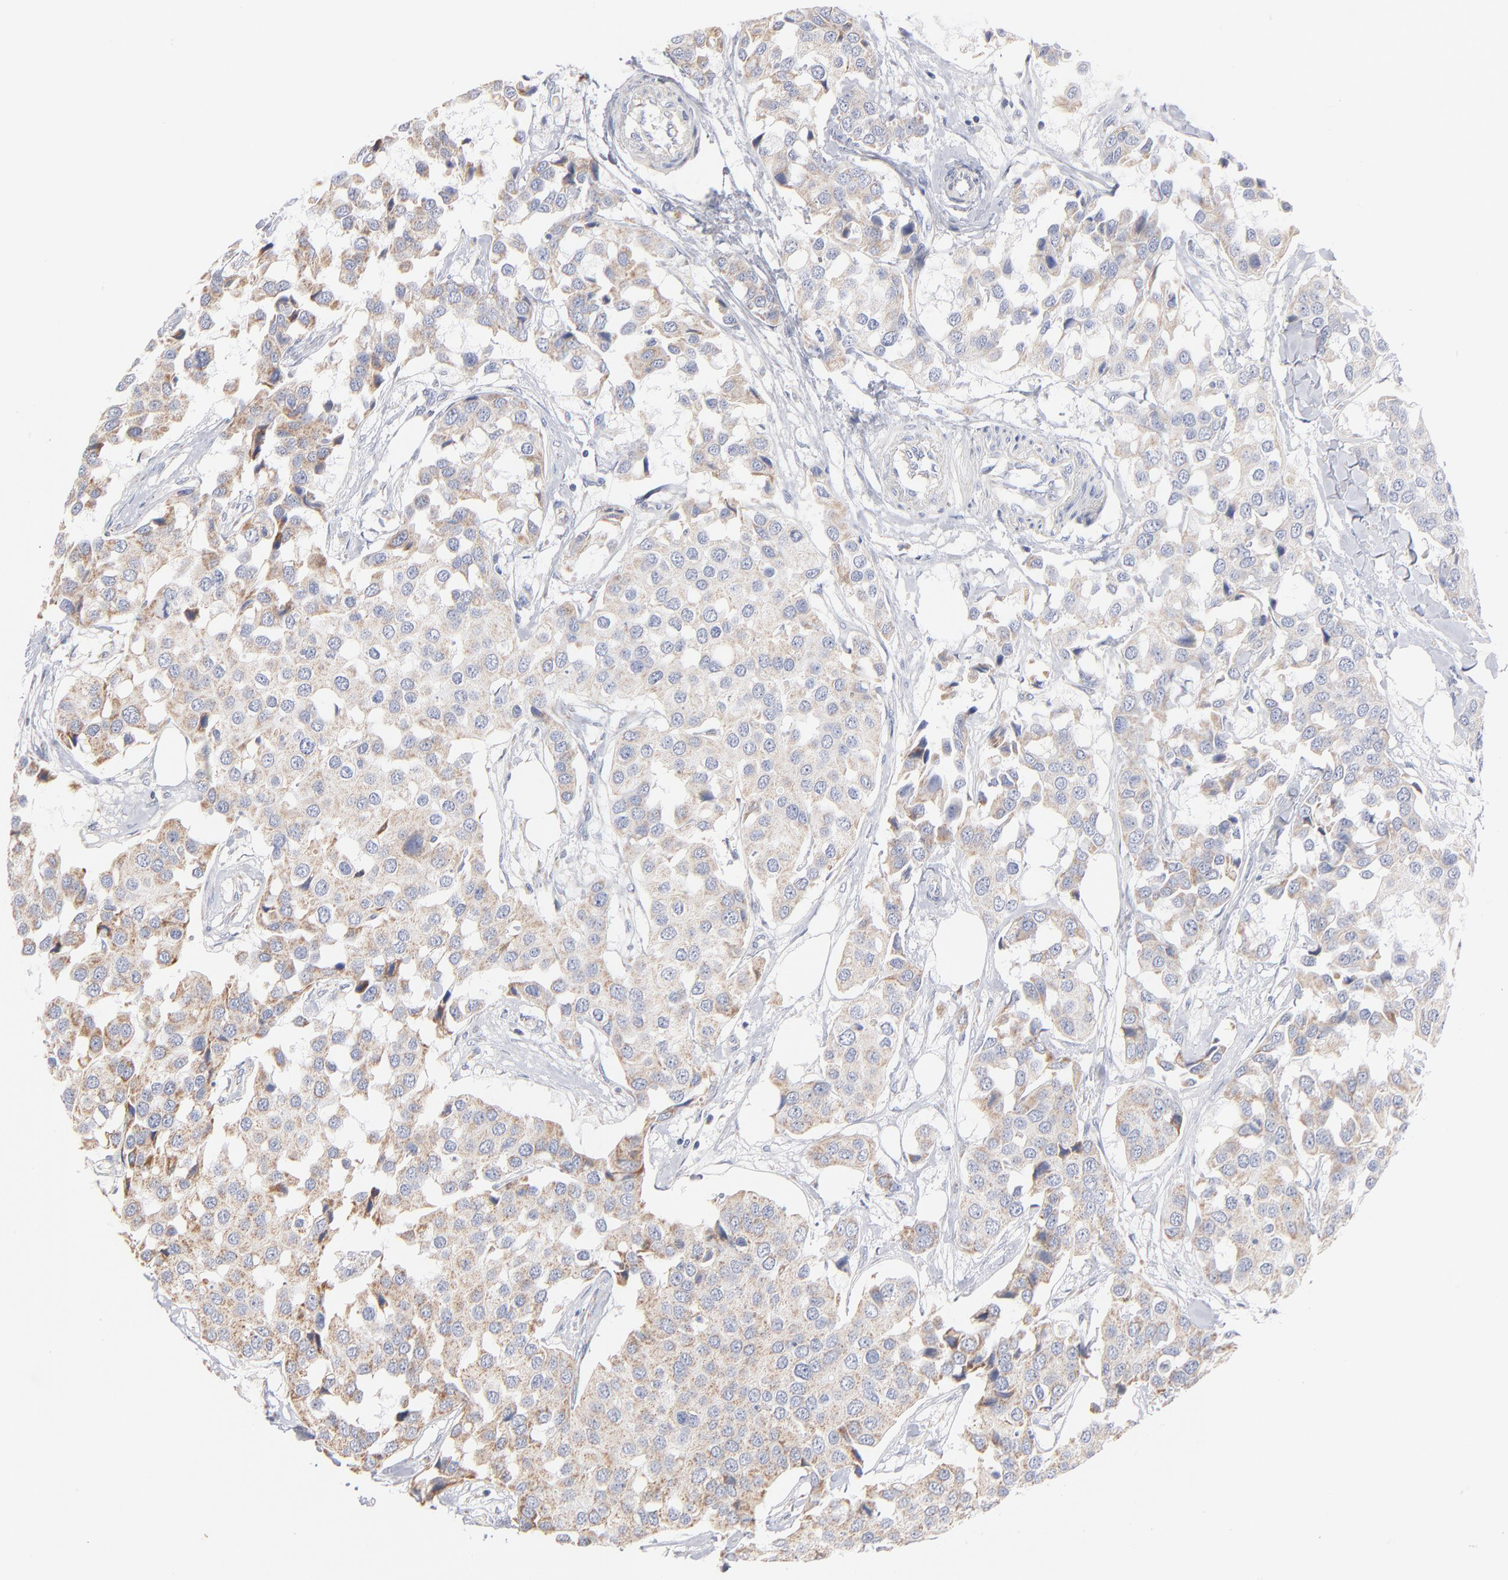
{"staining": {"intensity": "moderate", "quantity": ">75%", "location": "cytoplasmic/membranous"}, "tissue": "breast cancer", "cell_type": "Tumor cells", "image_type": "cancer", "snomed": [{"axis": "morphology", "description": "Duct carcinoma"}, {"axis": "topography", "description": "Breast"}], "caption": "An IHC image of tumor tissue is shown. Protein staining in brown shows moderate cytoplasmic/membranous positivity in intraductal carcinoma (breast) within tumor cells. Using DAB (brown) and hematoxylin (blue) stains, captured at high magnification using brightfield microscopy.", "gene": "MRPL58", "patient": {"sex": "female", "age": 80}}